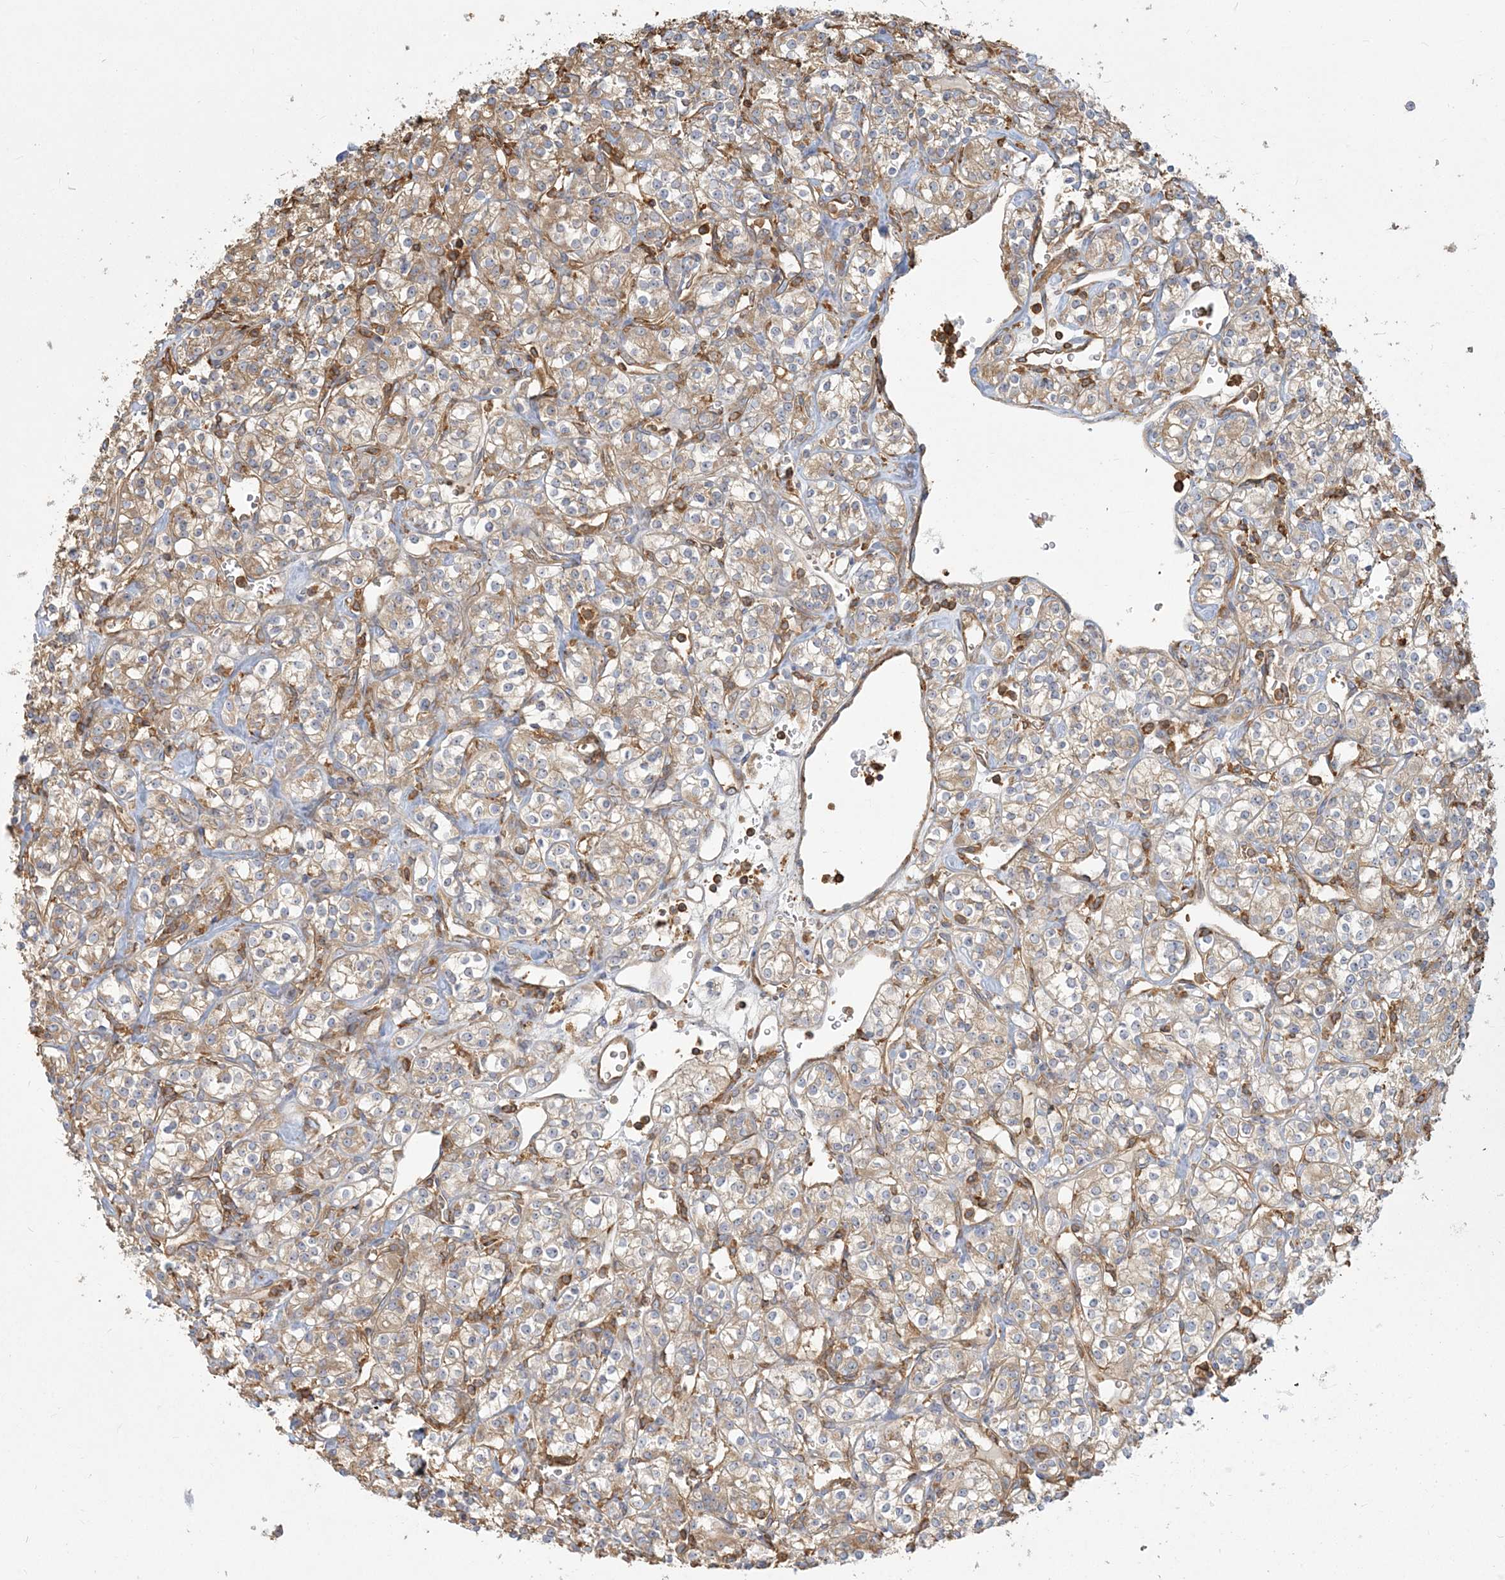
{"staining": {"intensity": "weak", "quantity": ">75%", "location": "cytoplasmic/membranous"}, "tissue": "renal cancer", "cell_type": "Tumor cells", "image_type": "cancer", "snomed": [{"axis": "morphology", "description": "Adenocarcinoma, NOS"}, {"axis": "topography", "description": "Kidney"}], "caption": "The immunohistochemical stain shows weak cytoplasmic/membranous expression in tumor cells of renal cancer (adenocarcinoma) tissue.", "gene": "ANKS1A", "patient": {"sex": "male", "age": 77}}